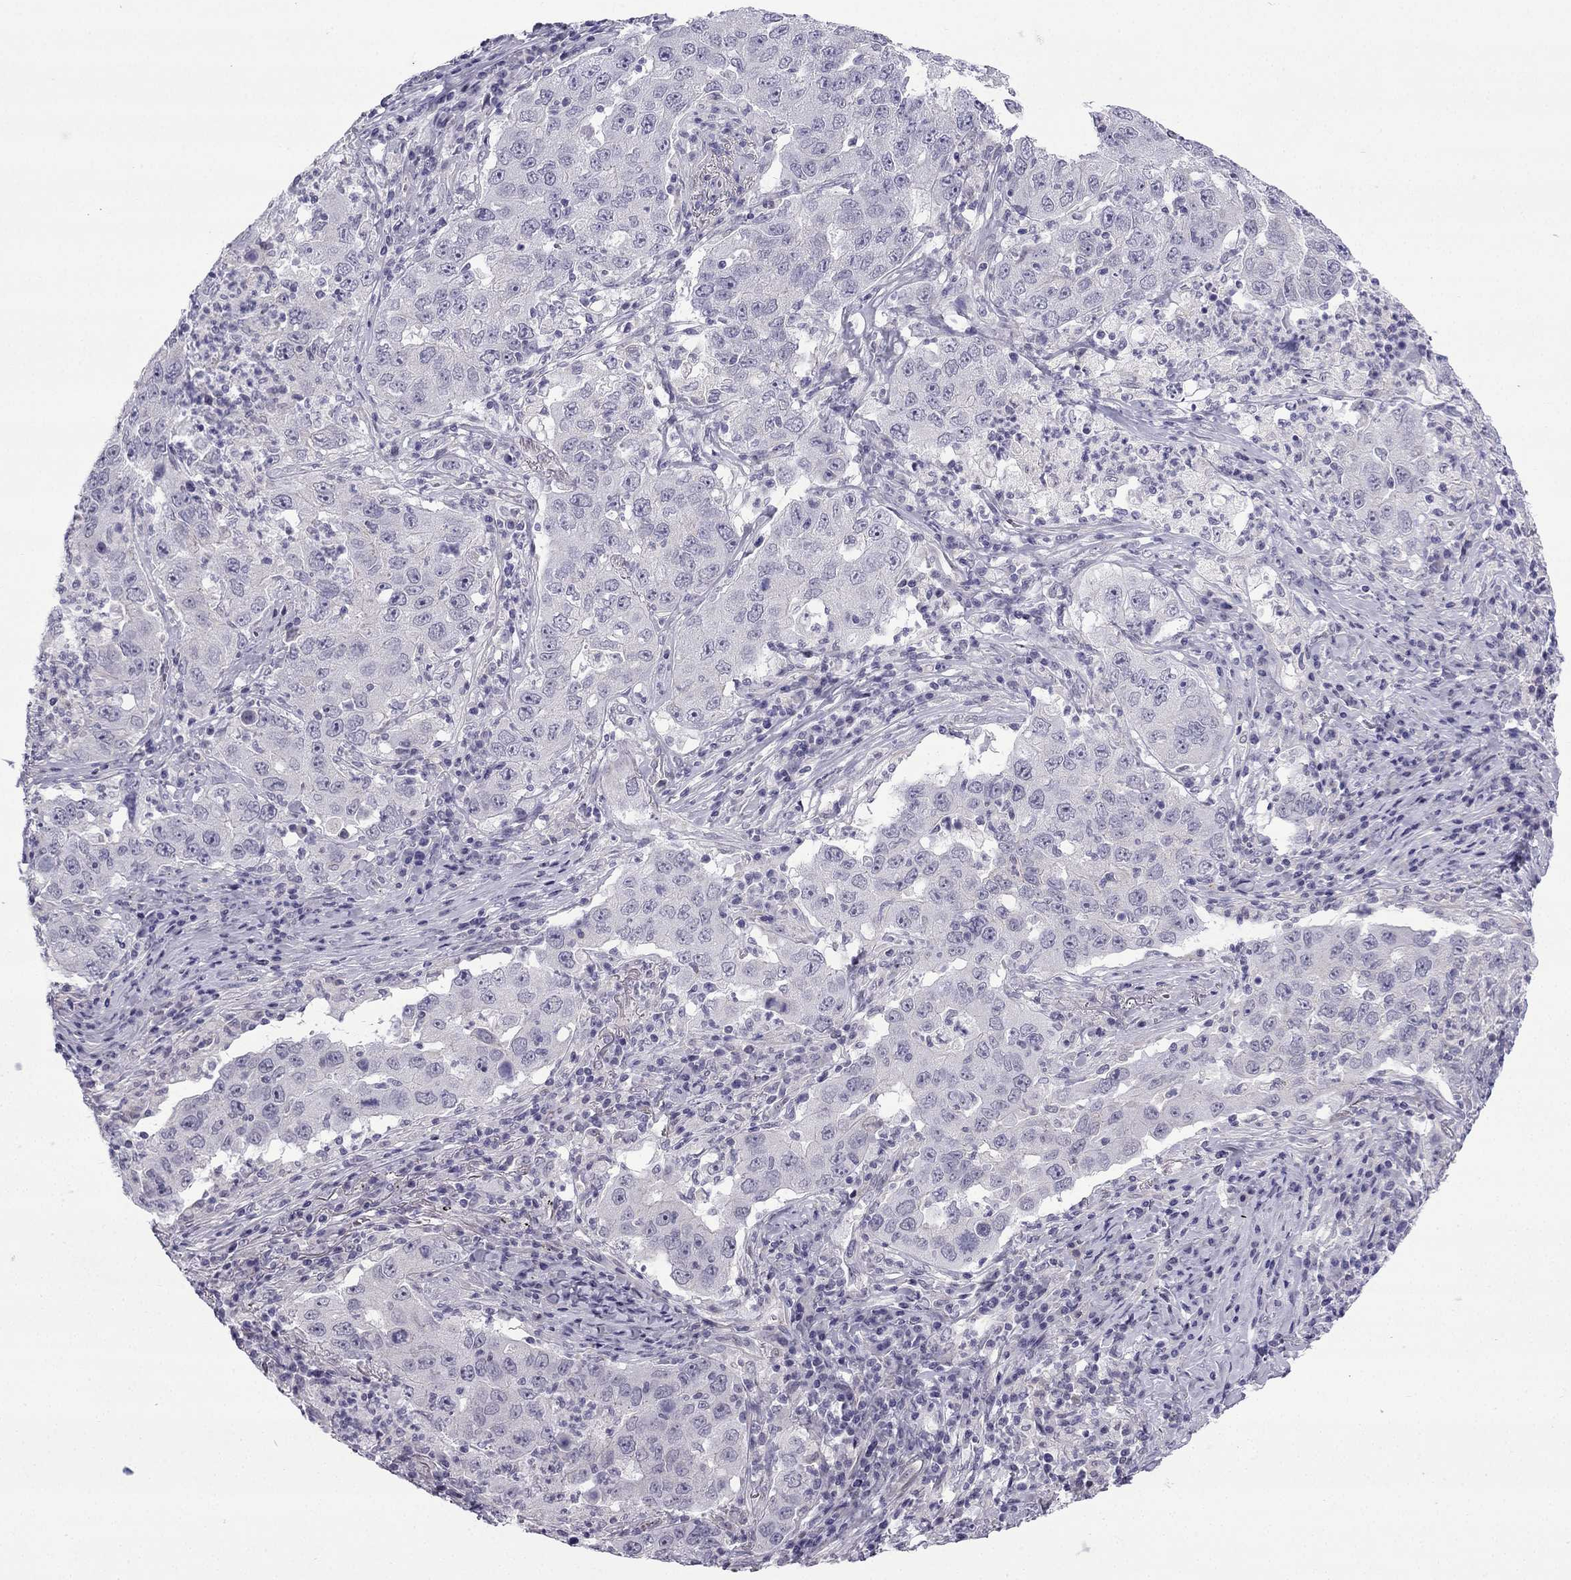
{"staining": {"intensity": "negative", "quantity": "none", "location": "none"}, "tissue": "lung cancer", "cell_type": "Tumor cells", "image_type": "cancer", "snomed": [{"axis": "morphology", "description": "Adenocarcinoma, NOS"}, {"axis": "topography", "description": "Lung"}], "caption": "A high-resolution histopathology image shows immunohistochemistry staining of lung cancer, which shows no significant expression in tumor cells.", "gene": "CFAP53", "patient": {"sex": "male", "age": 73}}